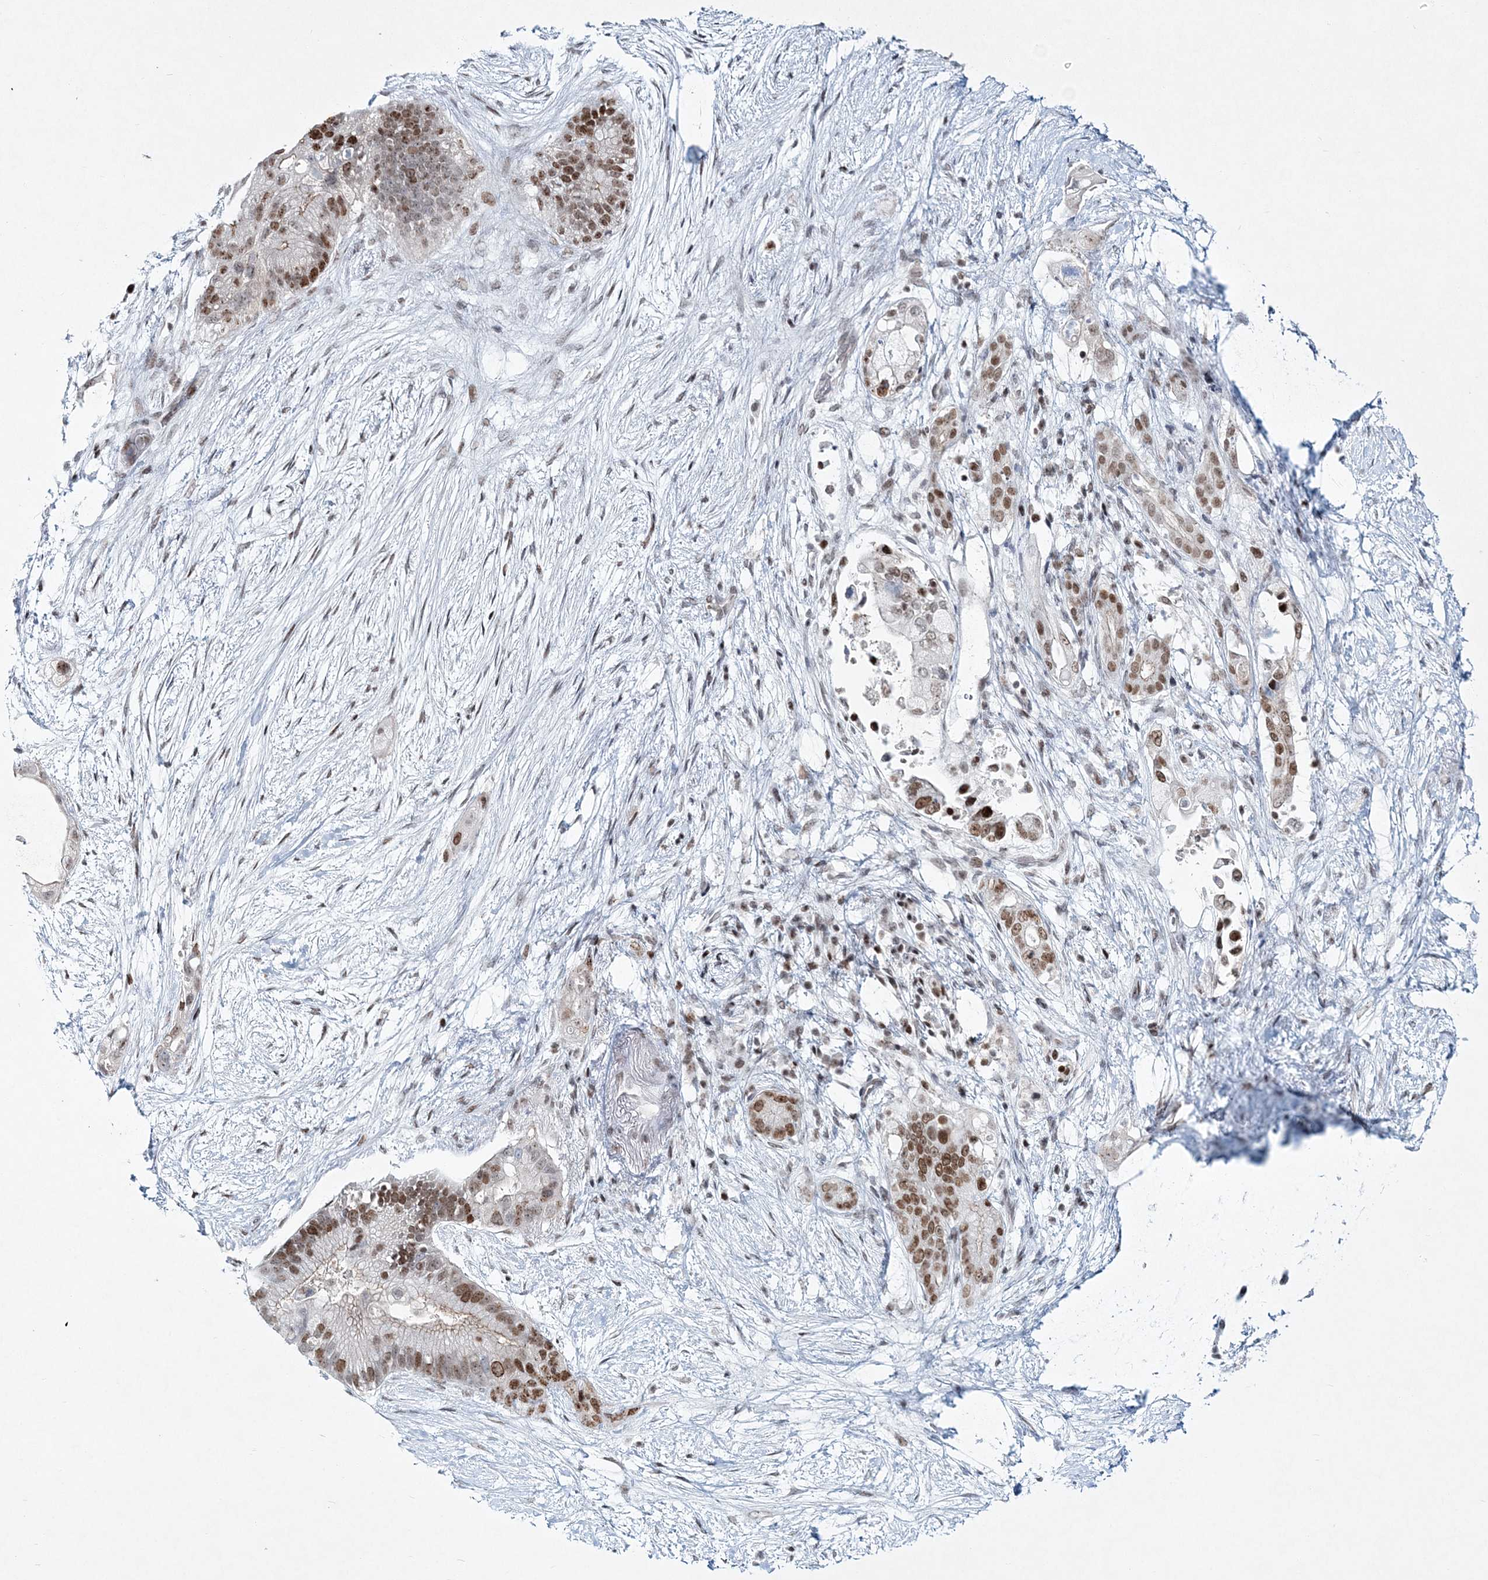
{"staining": {"intensity": "moderate", "quantity": ">75%", "location": "nuclear"}, "tissue": "pancreatic cancer", "cell_type": "Tumor cells", "image_type": "cancer", "snomed": [{"axis": "morphology", "description": "Adenocarcinoma, NOS"}, {"axis": "topography", "description": "Pancreas"}], "caption": "Moderate nuclear protein staining is appreciated in about >75% of tumor cells in pancreatic cancer.", "gene": "LRRFIP2", "patient": {"sex": "male", "age": 53}}